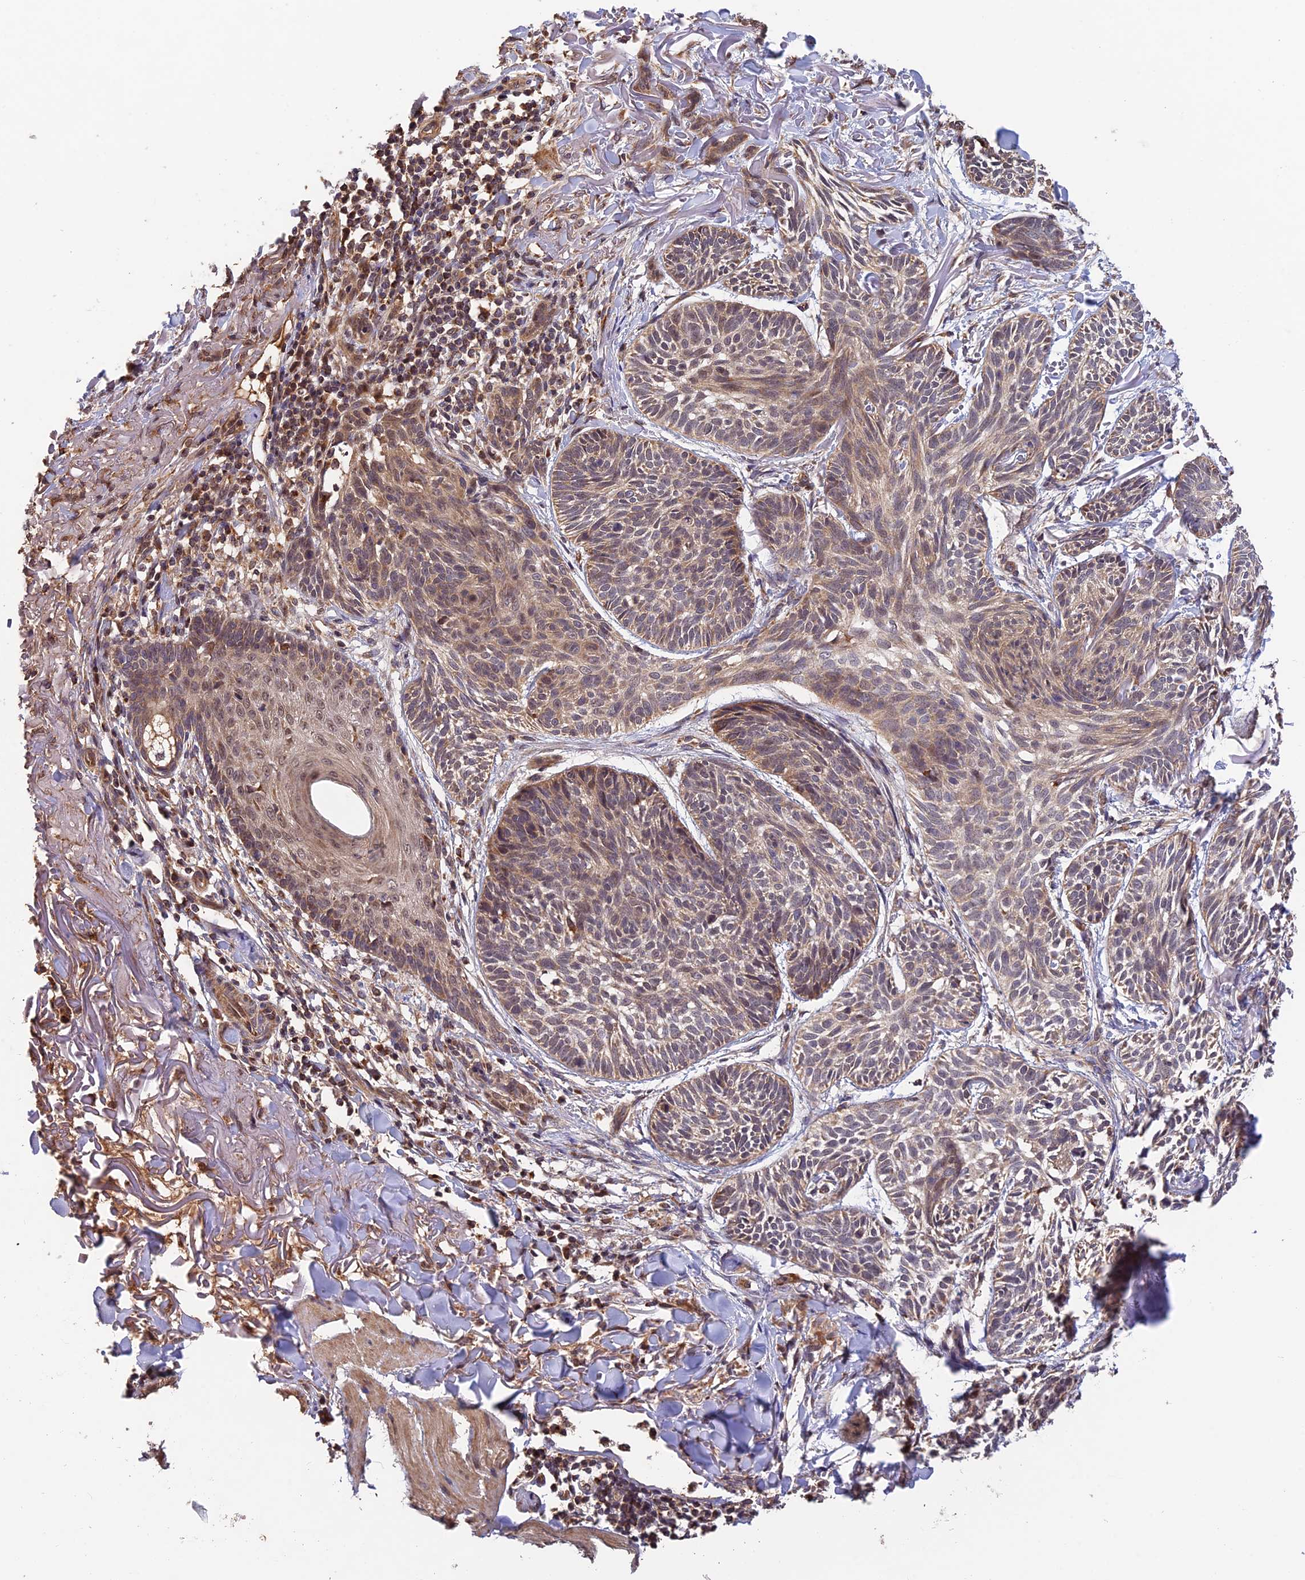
{"staining": {"intensity": "weak", "quantity": "<25%", "location": "cytoplasmic/membranous"}, "tissue": "skin cancer", "cell_type": "Tumor cells", "image_type": "cancer", "snomed": [{"axis": "morphology", "description": "Normal tissue, NOS"}, {"axis": "morphology", "description": "Basal cell carcinoma"}, {"axis": "topography", "description": "Skin"}], "caption": "There is no significant positivity in tumor cells of skin cancer.", "gene": "MNS1", "patient": {"sex": "male", "age": 66}}